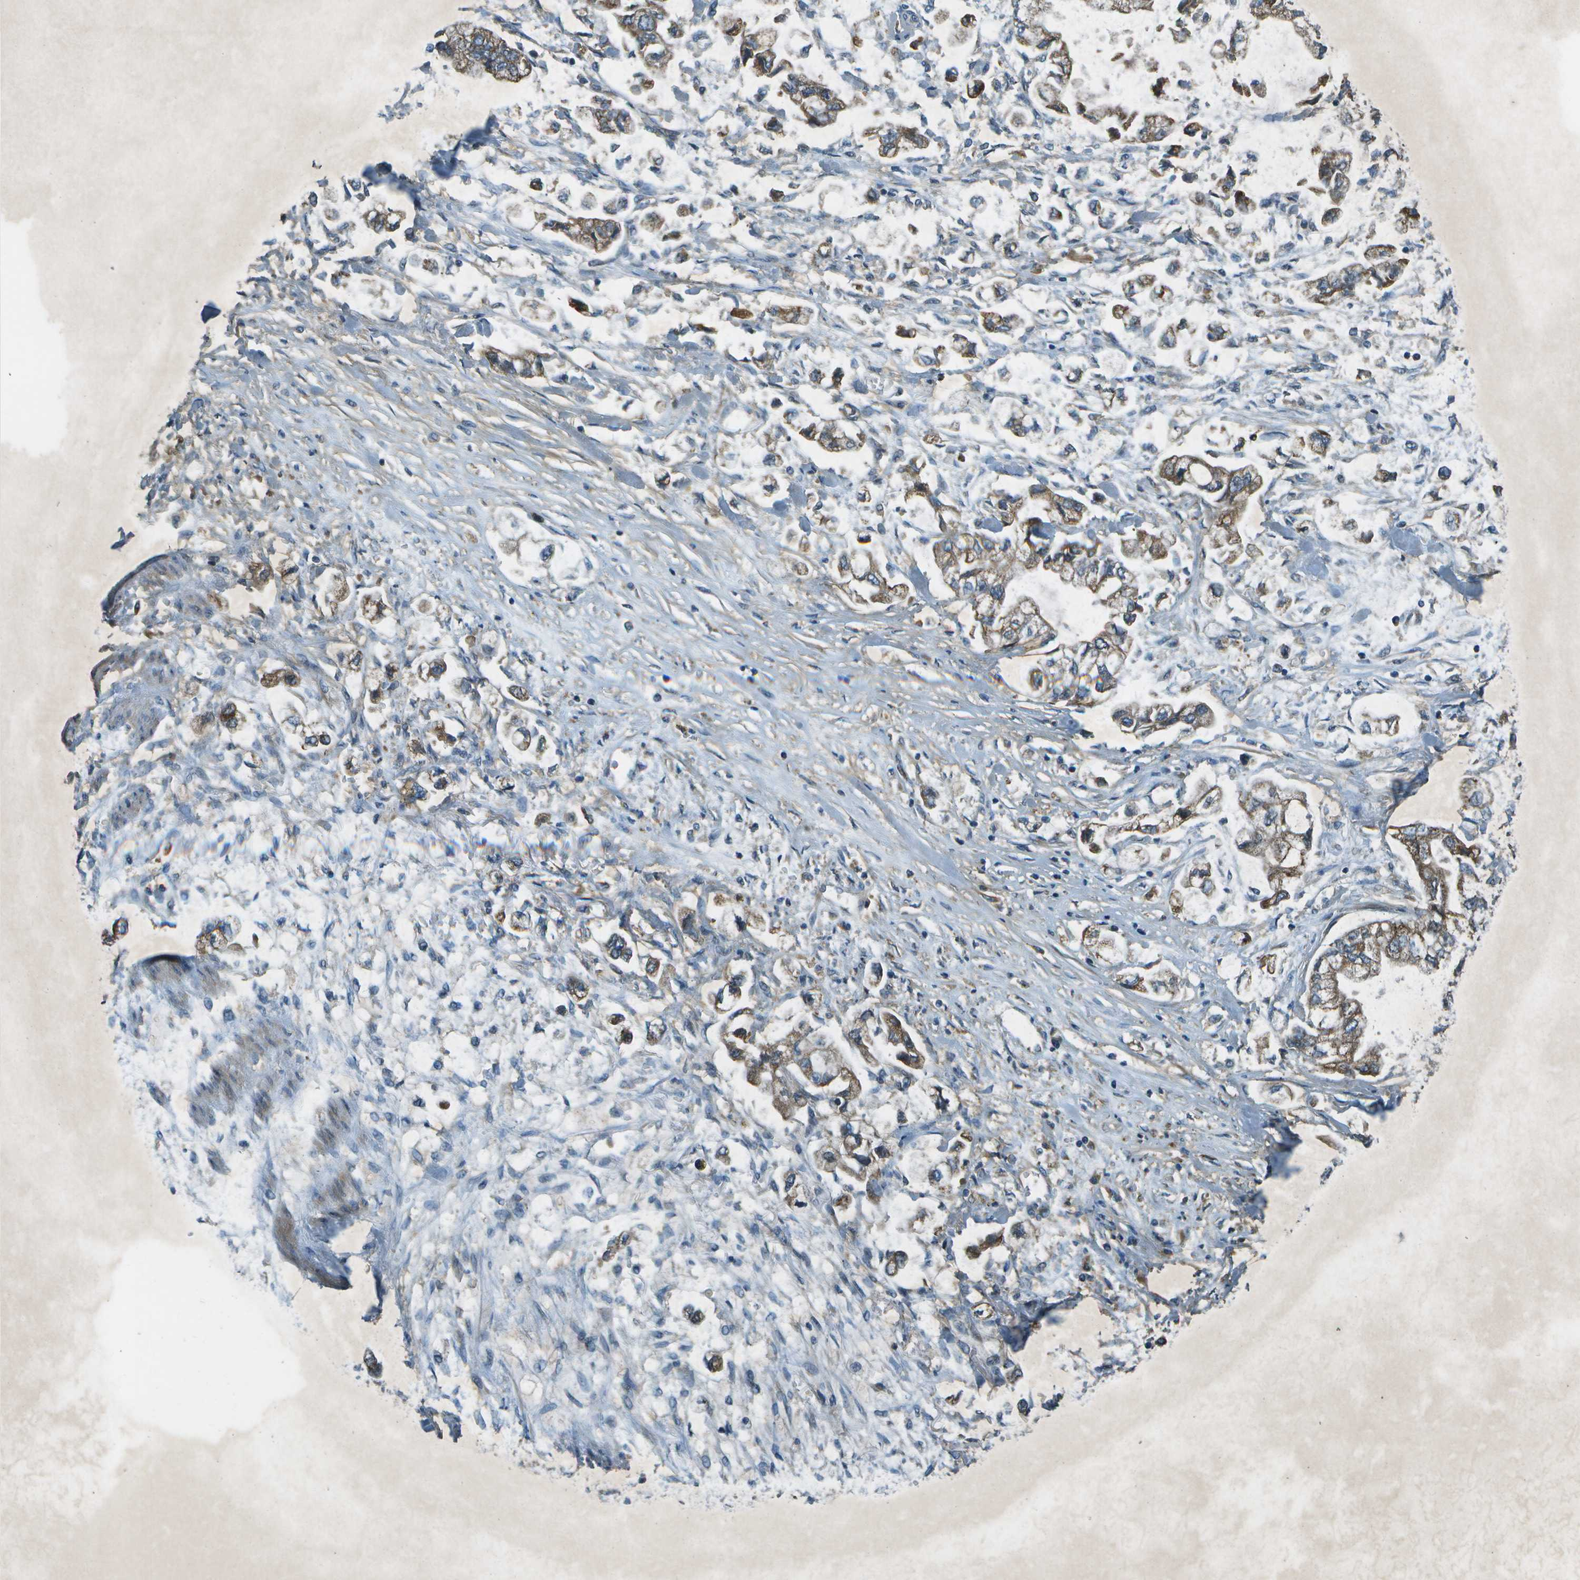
{"staining": {"intensity": "moderate", "quantity": ">75%", "location": "cytoplasmic/membranous"}, "tissue": "stomach cancer", "cell_type": "Tumor cells", "image_type": "cancer", "snomed": [{"axis": "morphology", "description": "Normal tissue, NOS"}, {"axis": "morphology", "description": "Adenocarcinoma, NOS"}, {"axis": "topography", "description": "Stomach"}], "caption": "High-power microscopy captured an immunohistochemistry histopathology image of stomach cancer (adenocarcinoma), revealing moderate cytoplasmic/membranous positivity in about >75% of tumor cells.", "gene": "PXYLP1", "patient": {"sex": "male", "age": 62}}